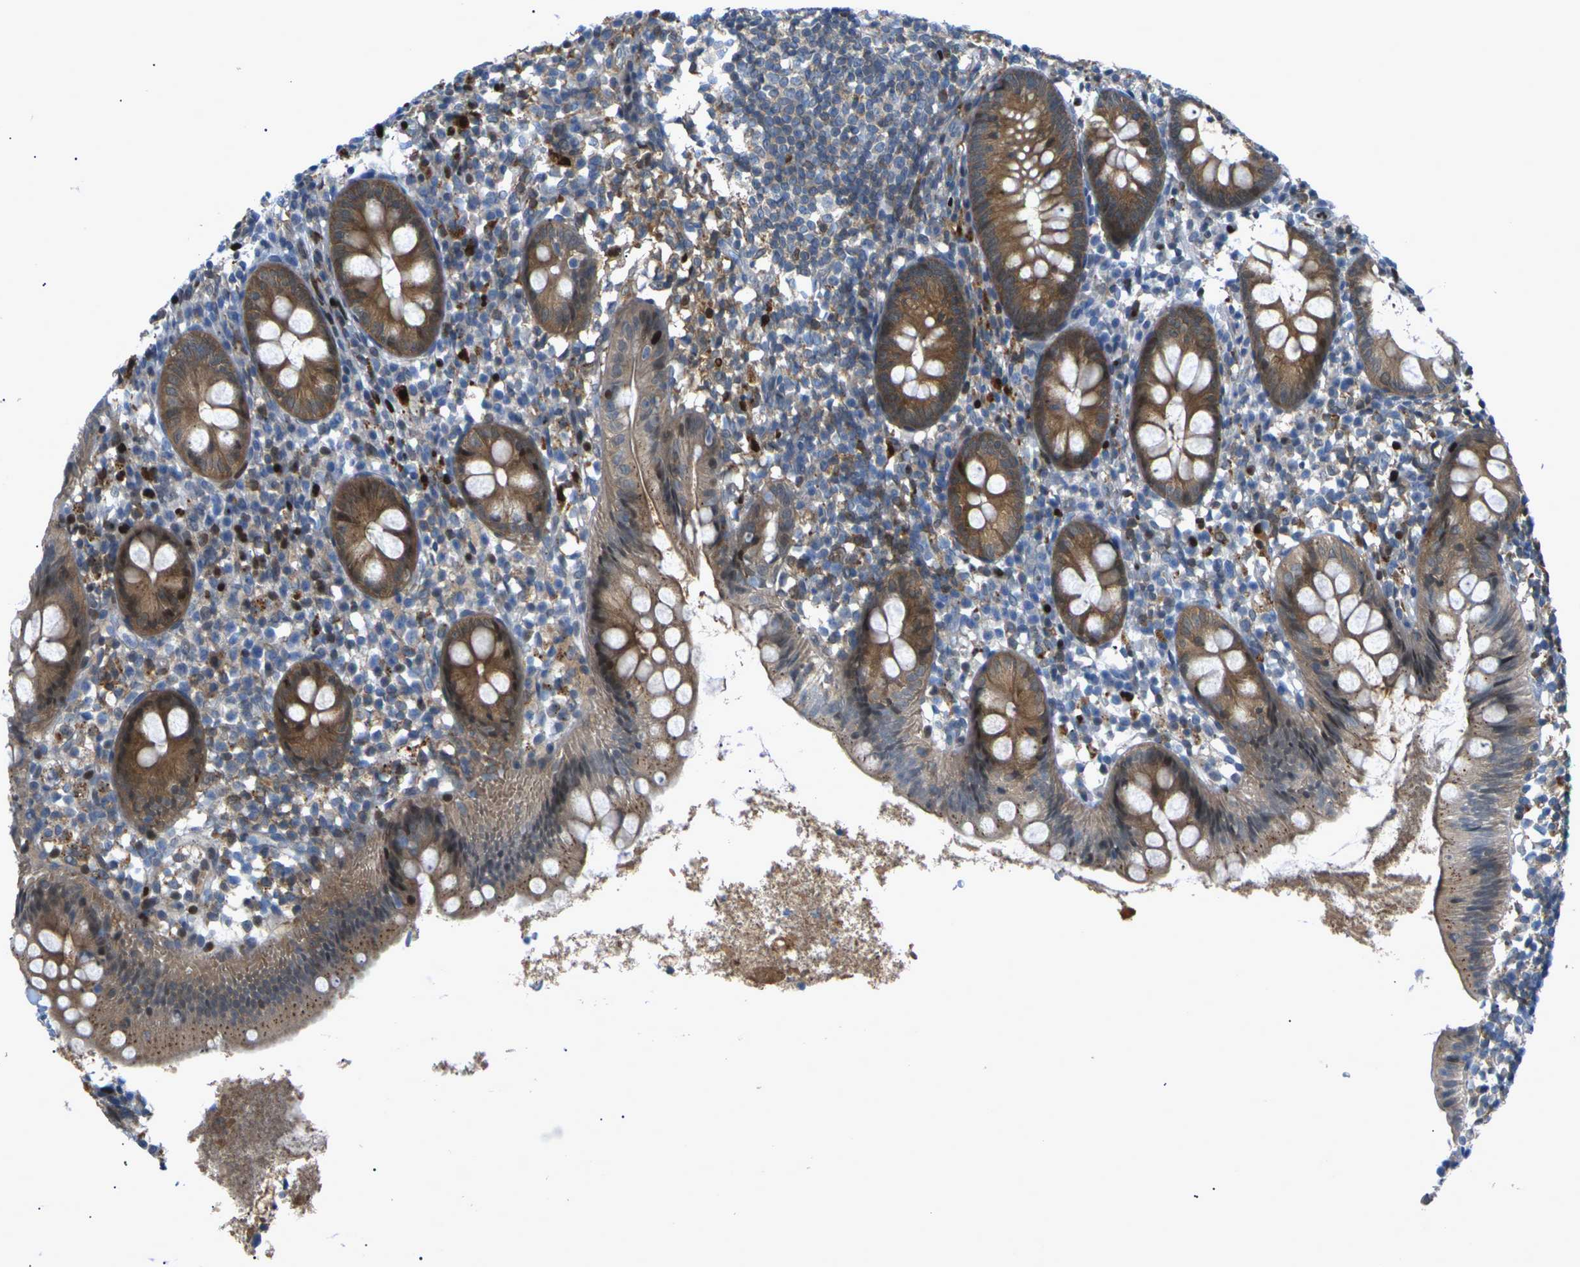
{"staining": {"intensity": "moderate", "quantity": ">75%", "location": "cytoplasmic/membranous"}, "tissue": "appendix", "cell_type": "Glandular cells", "image_type": "normal", "snomed": [{"axis": "morphology", "description": "Normal tissue, NOS"}, {"axis": "topography", "description": "Appendix"}], "caption": "This histopathology image exhibits IHC staining of benign appendix, with medium moderate cytoplasmic/membranous staining in approximately >75% of glandular cells.", "gene": "RPS6KA3", "patient": {"sex": "female", "age": 20}}